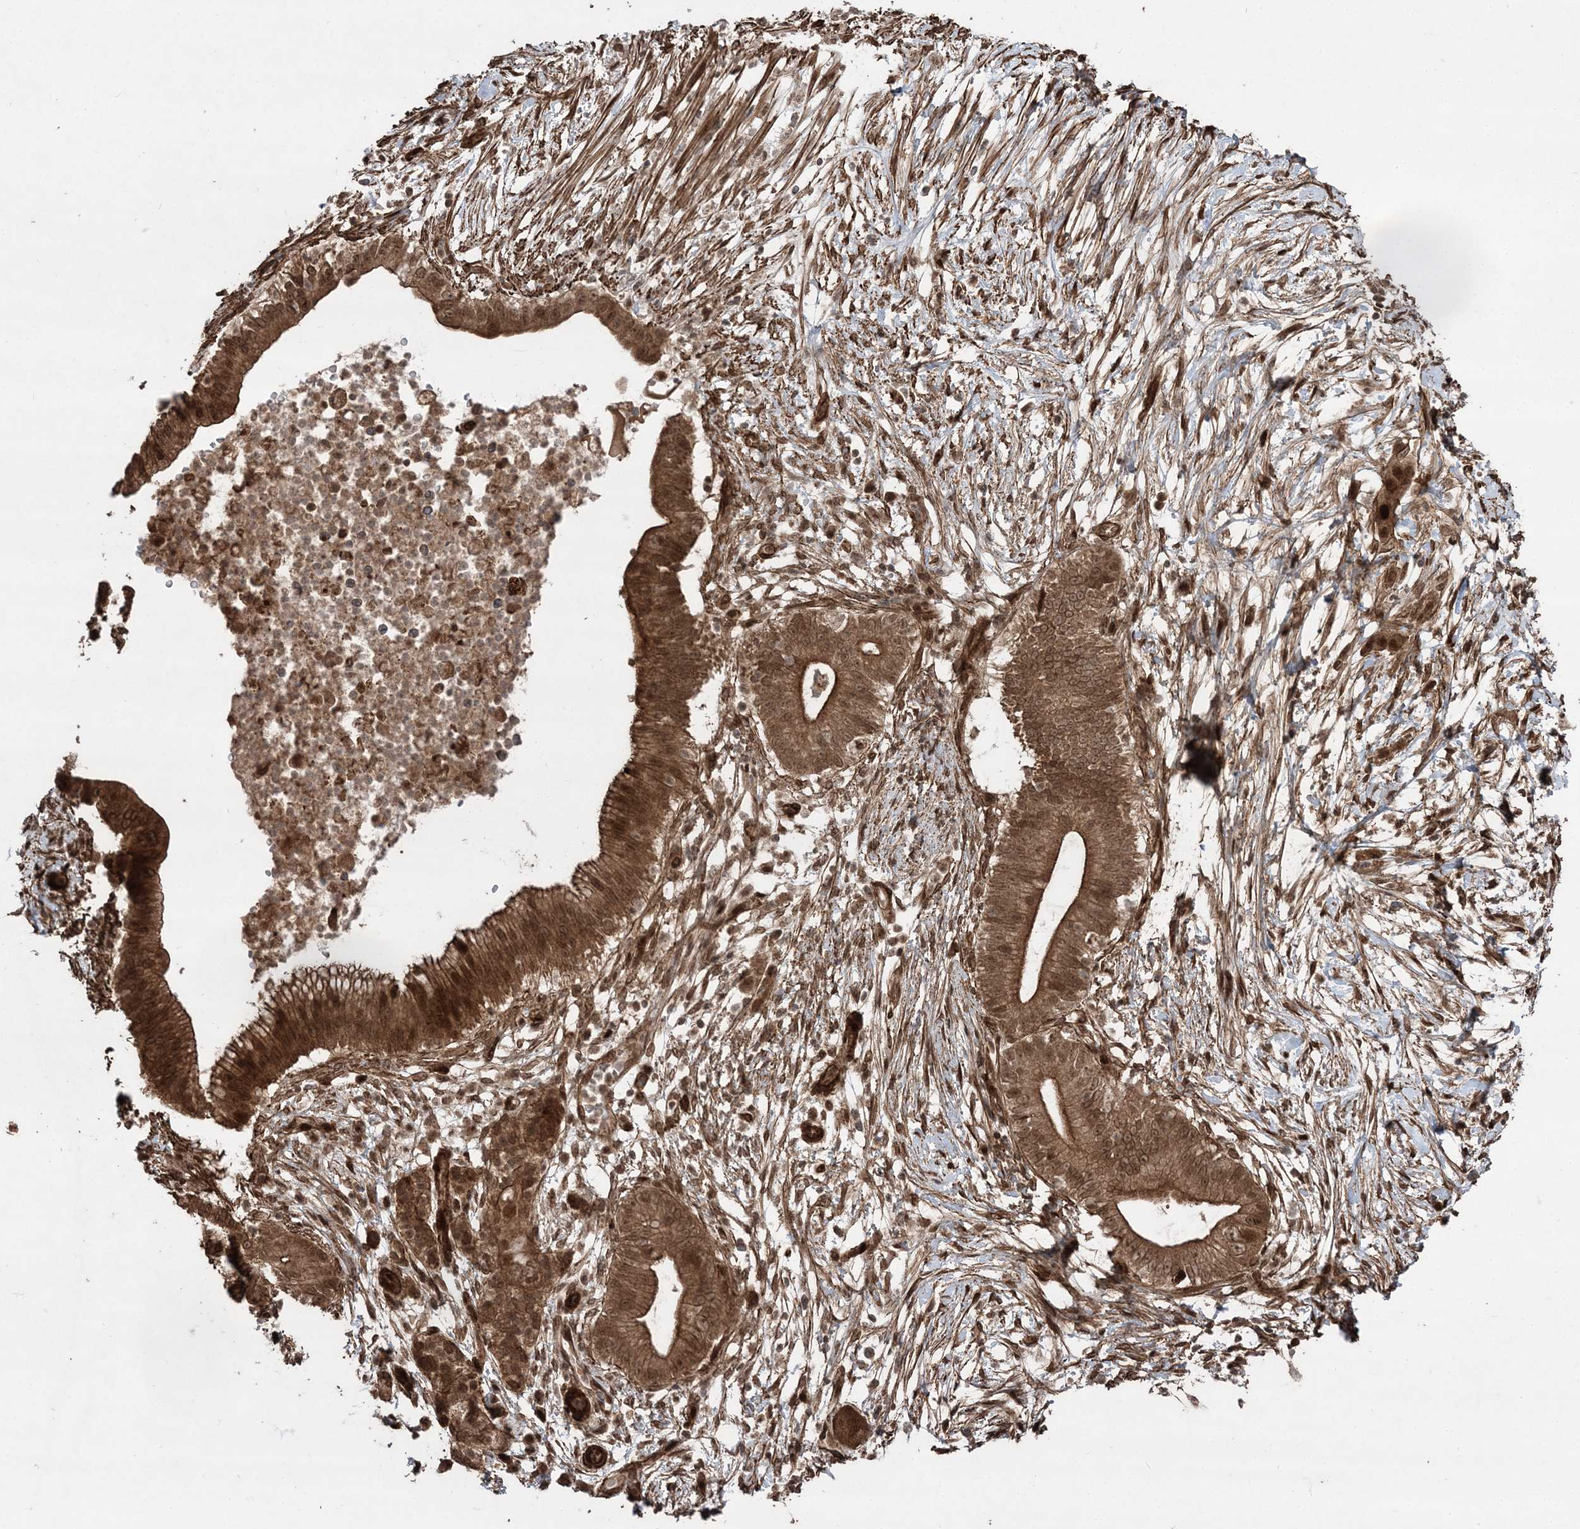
{"staining": {"intensity": "moderate", "quantity": ">75%", "location": "cytoplasmic/membranous,nuclear"}, "tissue": "pancreatic cancer", "cell_type": "Tumor cells", "image_type": "cancer", "snomed": [{"axis": "morphology", "description": "Adenocarcinoma, NOS"}, {"axis": "topography", "description": "Pancreas"}], "caption": "This is a micrograph of IHC staining of pancreatic cancer, which shows moderate staining in the cytoplasmic/membranous and nuclear of tumor cells.", "gene": "ETAA1", "patient": {"sex": "male", "age": 68}}